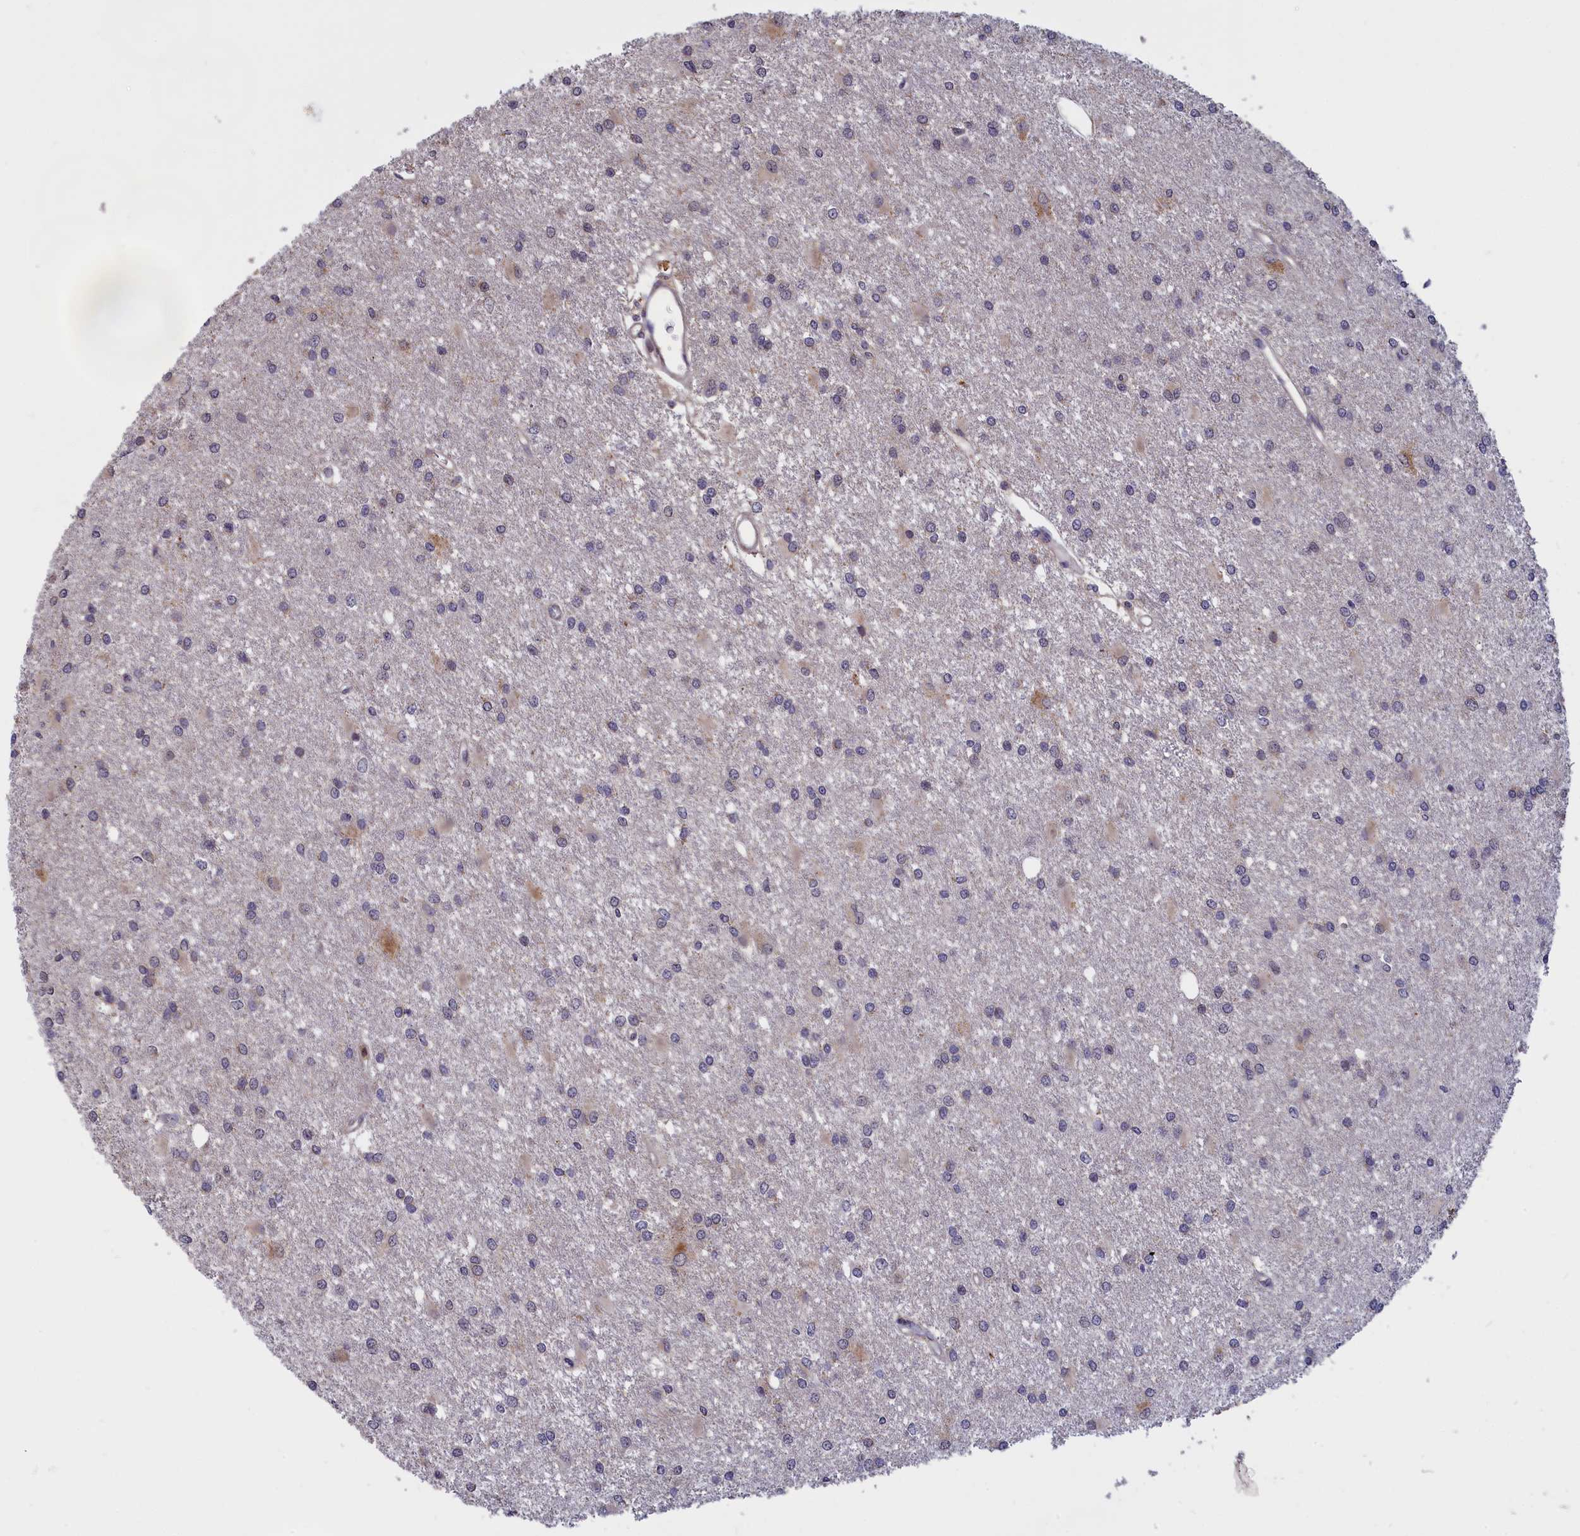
{"staining": {"intensity": "negative", "quantity": "none", "location": "none"}, "tissue": "glioma", "cell_type": "Tumor cells", "image_type": "cancer", "snomed": [{"axis": "morphology", "description": "Glioma, malignant, High grade"}, {"axis": "topography", "description": "Brain"}], "caption": "This is an immunohistochemistry photomicrograph of malignant glioma (high-grade). There is no expression in tumor cells.", "gene": "EPB41L4B", "patient": {"sex": "female", "age": 50}}